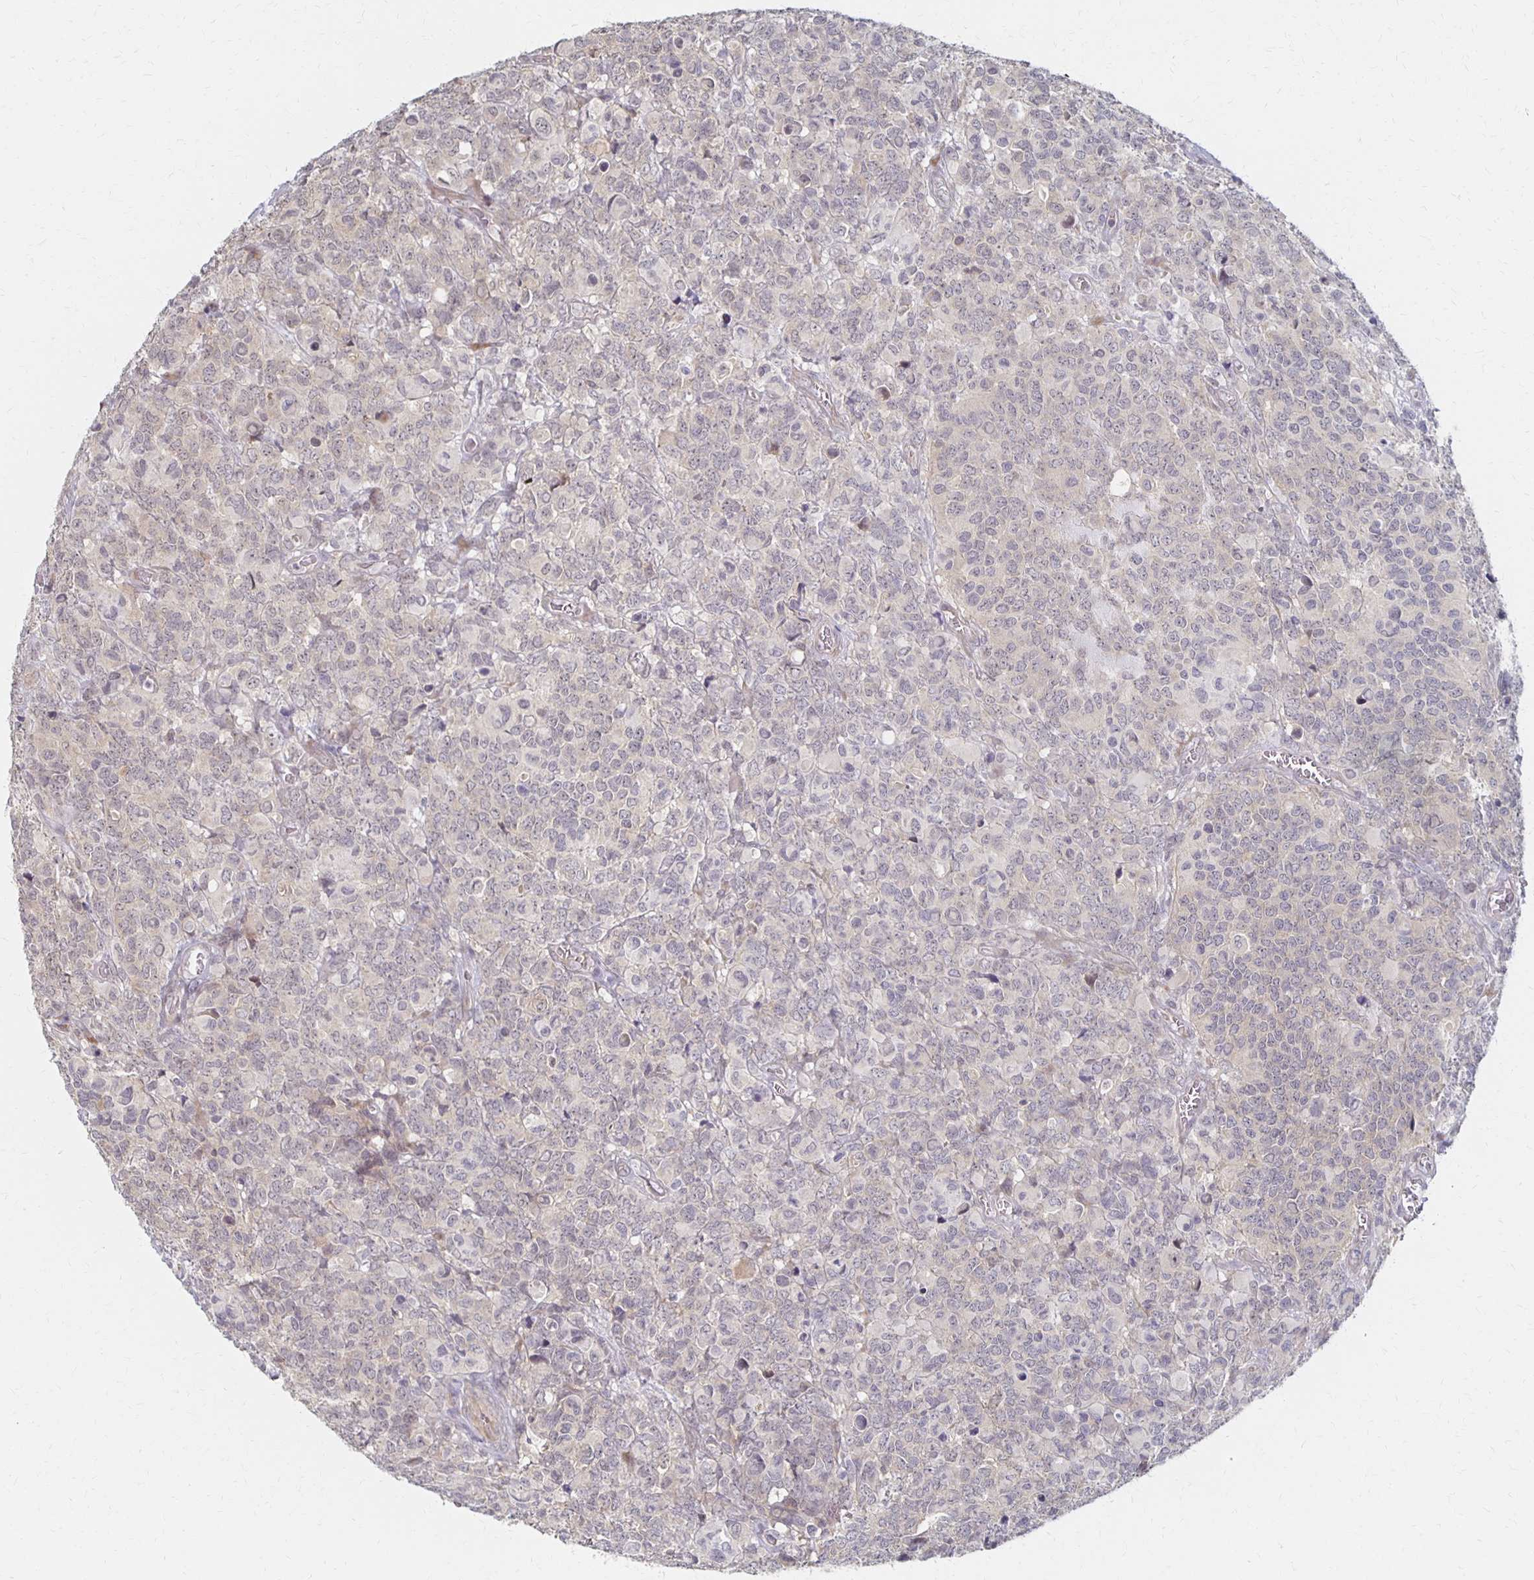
{"staining": {"intensity": "negative", "quantity": "none", "location": "none"}, "tissue": "glioma", "cell_type": "Tumor cells", "image_type": "cancer", "snomed": [{"axis": "morphology", "description": "Glioma, malignant, High grade"}, {"axis": "topography", "description": "Brain"}], "caption": "Tumor cells are negative for brown protein staining in malignant glioma (high-grade). The staining was performed using DAB to visualize the protein expression in brown, while the nuclei were stained in blue with hematoxylin (Magnification: 20x).", "gene": "PRKCB", "patient": {"sex": "male", "age": 39}}